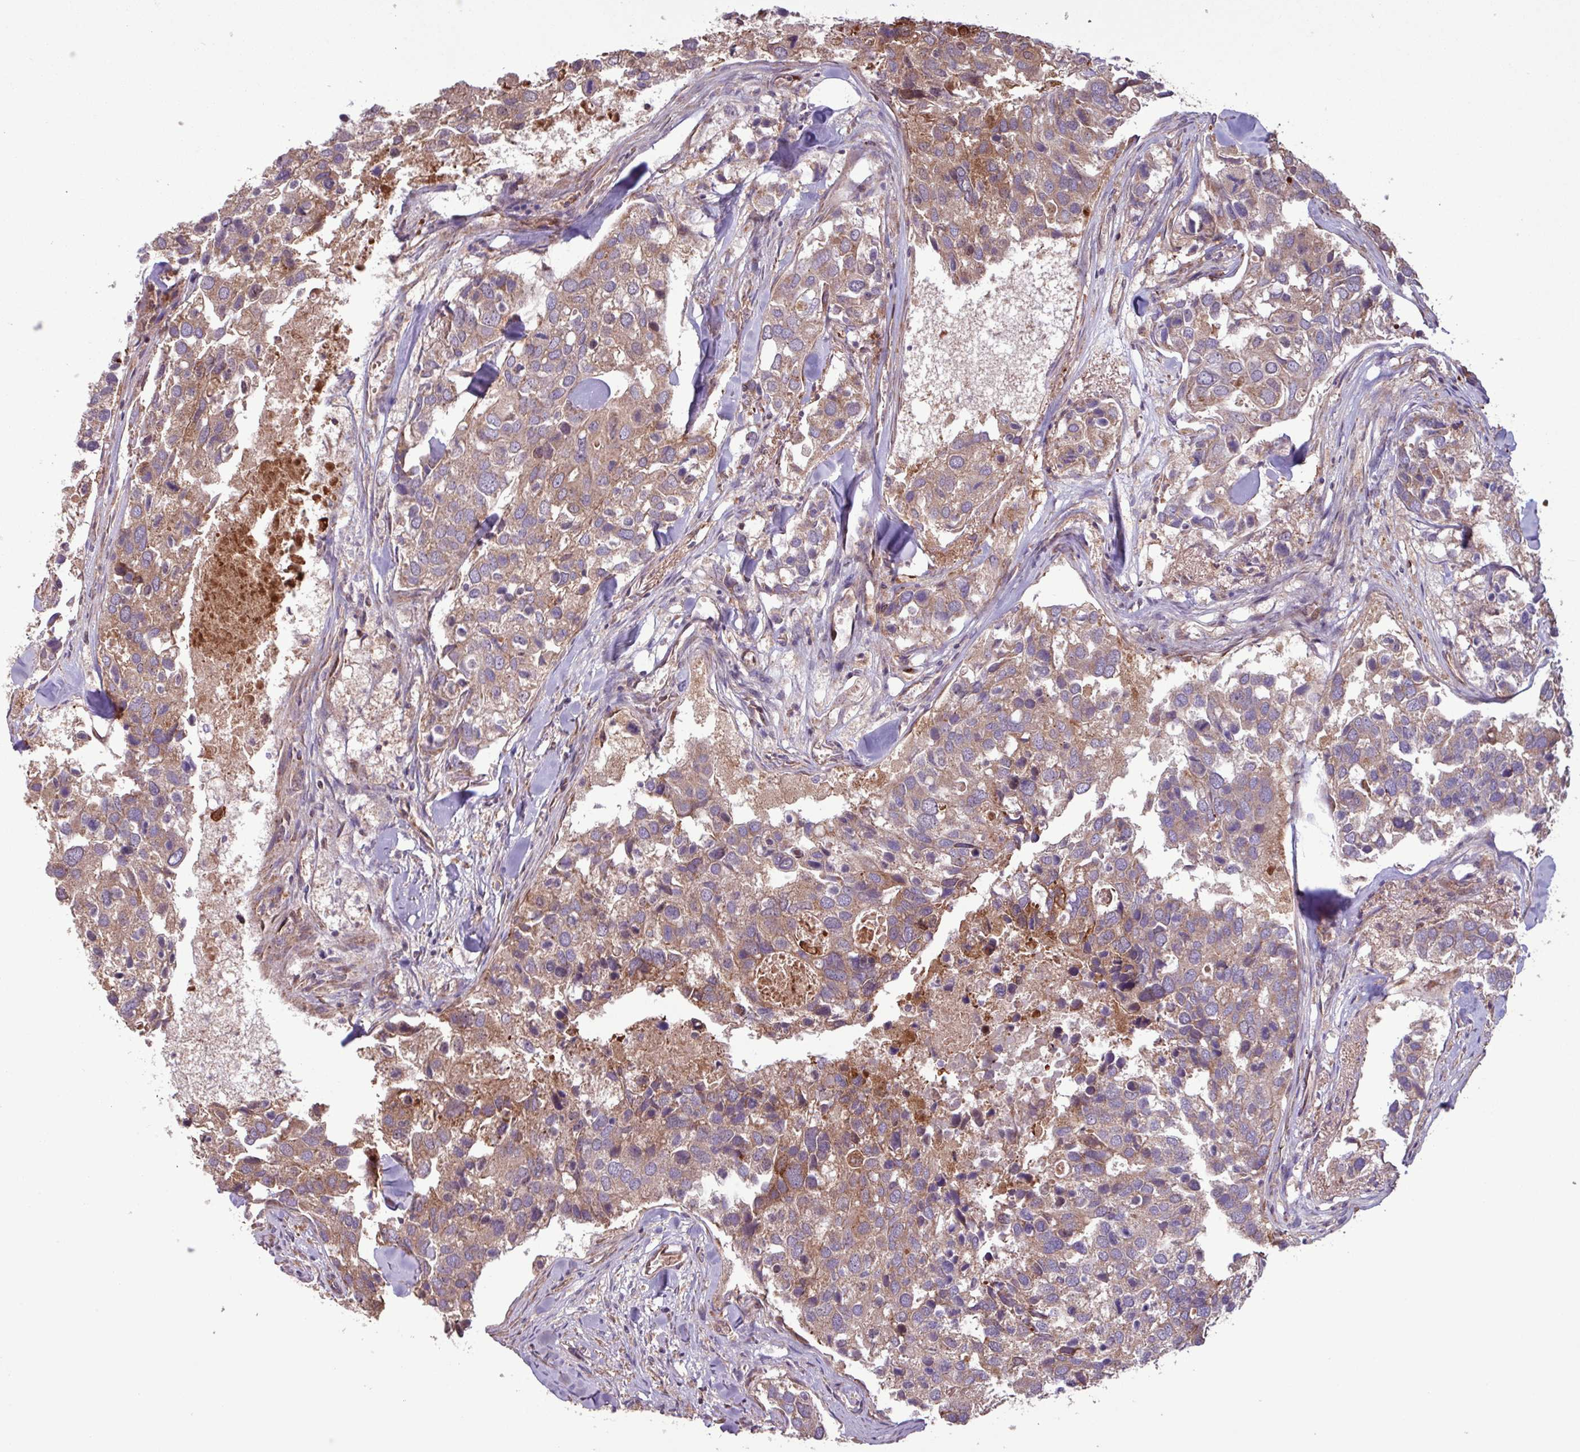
{"staining": {"intensity": "moderate", "quantity": ">75%", "location": "cytoplasmic/membranous"}, "tissue": "breast cancer", "cell_type": "Tumor cells", "image_type": "cancer", "snomed": [{"axis": "morphology", "description": "Duct carcinoma"}, {"axis": "topography", "description": "Breast"}], "caption": "Immunohistochemical staining of breast cancer (intraductal carcinoma) reveals medium levels of moderate cytoplasmic/membranous positivity in approximately >75% of tumor cells.", "gene": "PDPR", "patient": {"sex": "female", "age": 83}}